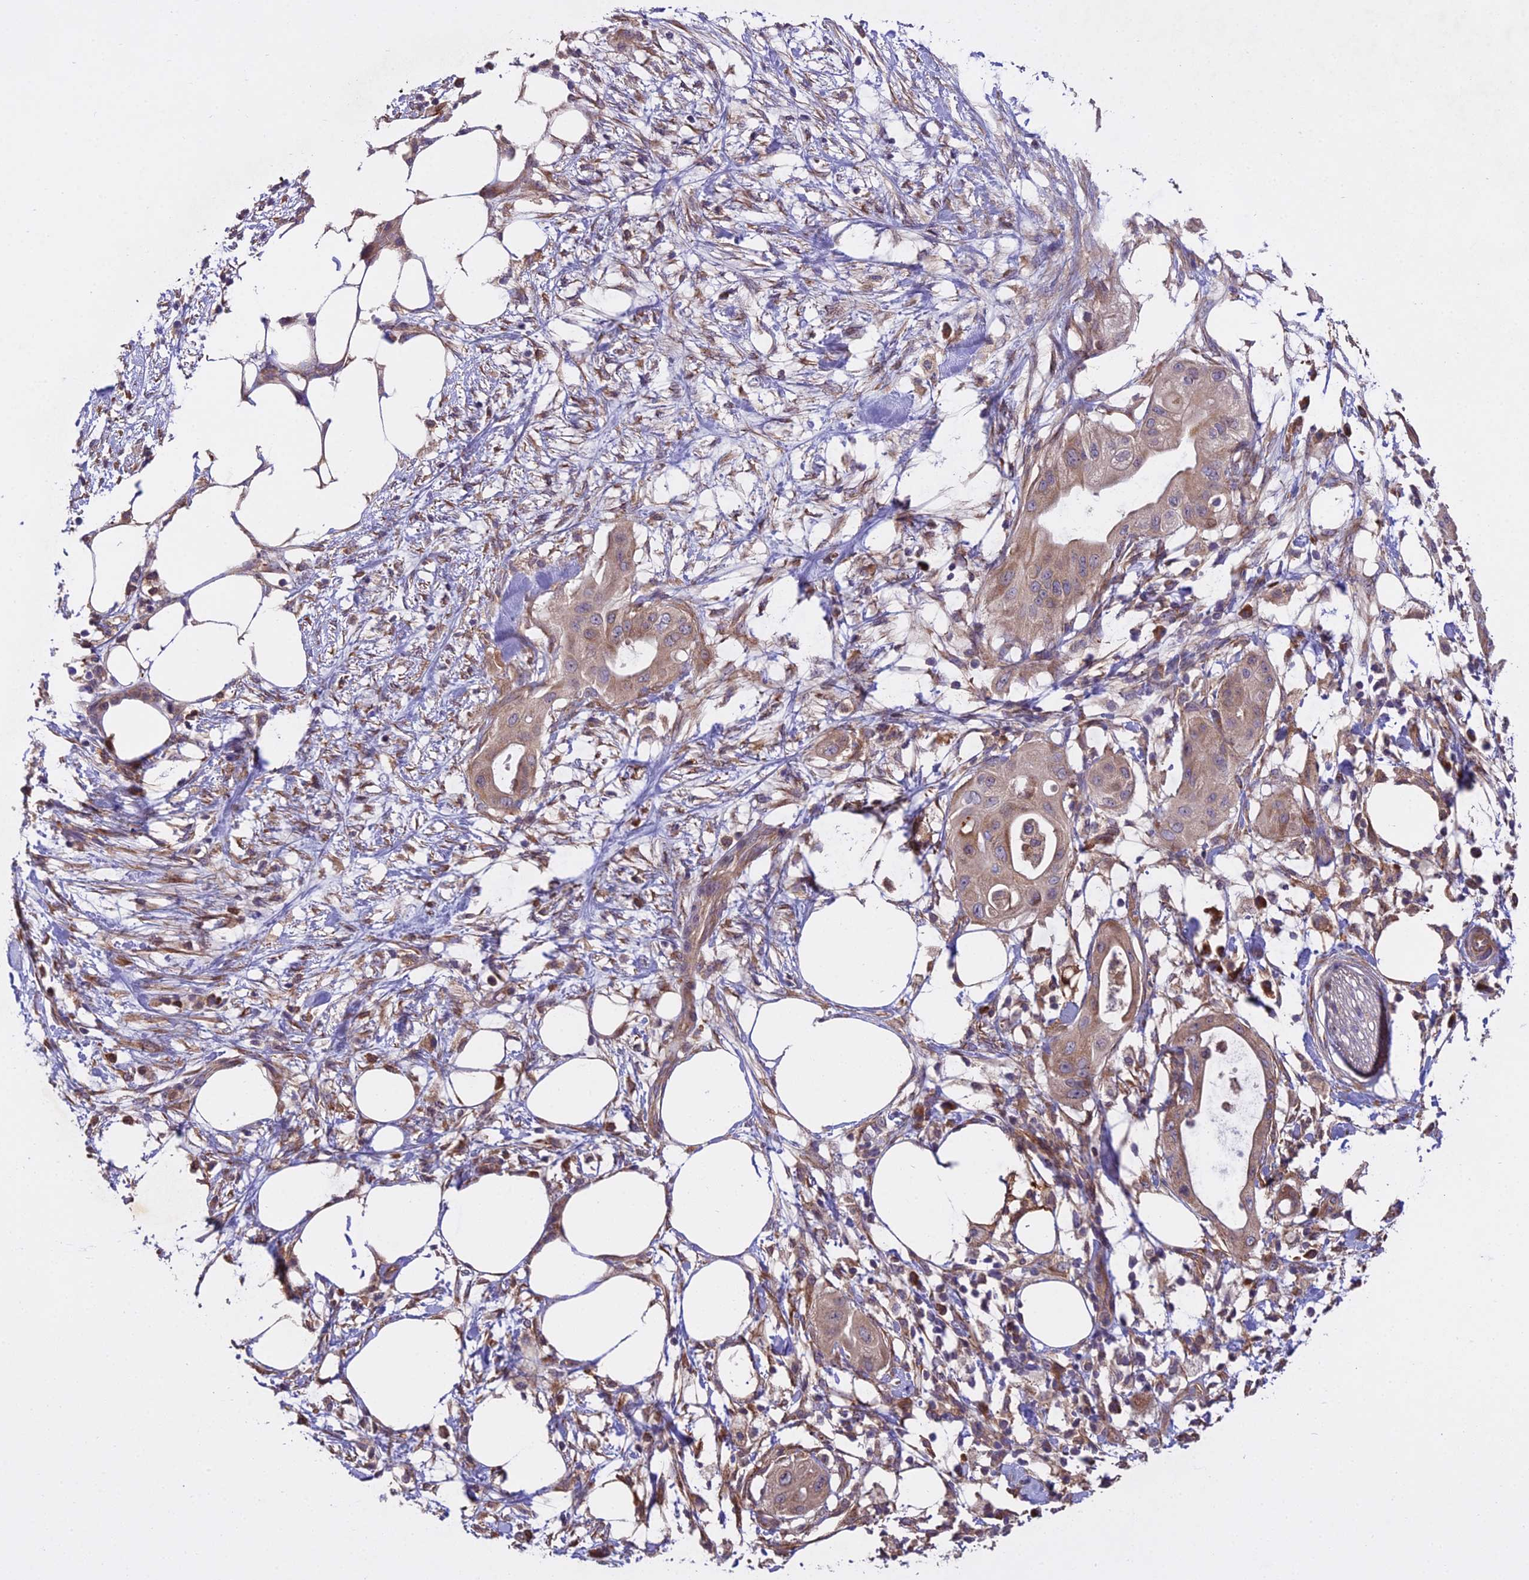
{"staining": {"intensity": "weak", "quantity": "25%-75%", "location": "cytoplasmic/membranous"}, "tissue": "pancreatic cancer", "cell_type": "Tumor cells", "image_type": "cancer", "snomed": [{"axis": "morphology", "description": "Adenocarcinoma, NOS"}, {"axis": "topography", "description": "Pancreas"}], "caption": "Weak cytoplasmic/membranous staining is identified in about 25%-75% of tumor cells in pancreatic adenocarcinoma.", "gene": "CENPL", "patient": {"sex": "male", "age": 68}}